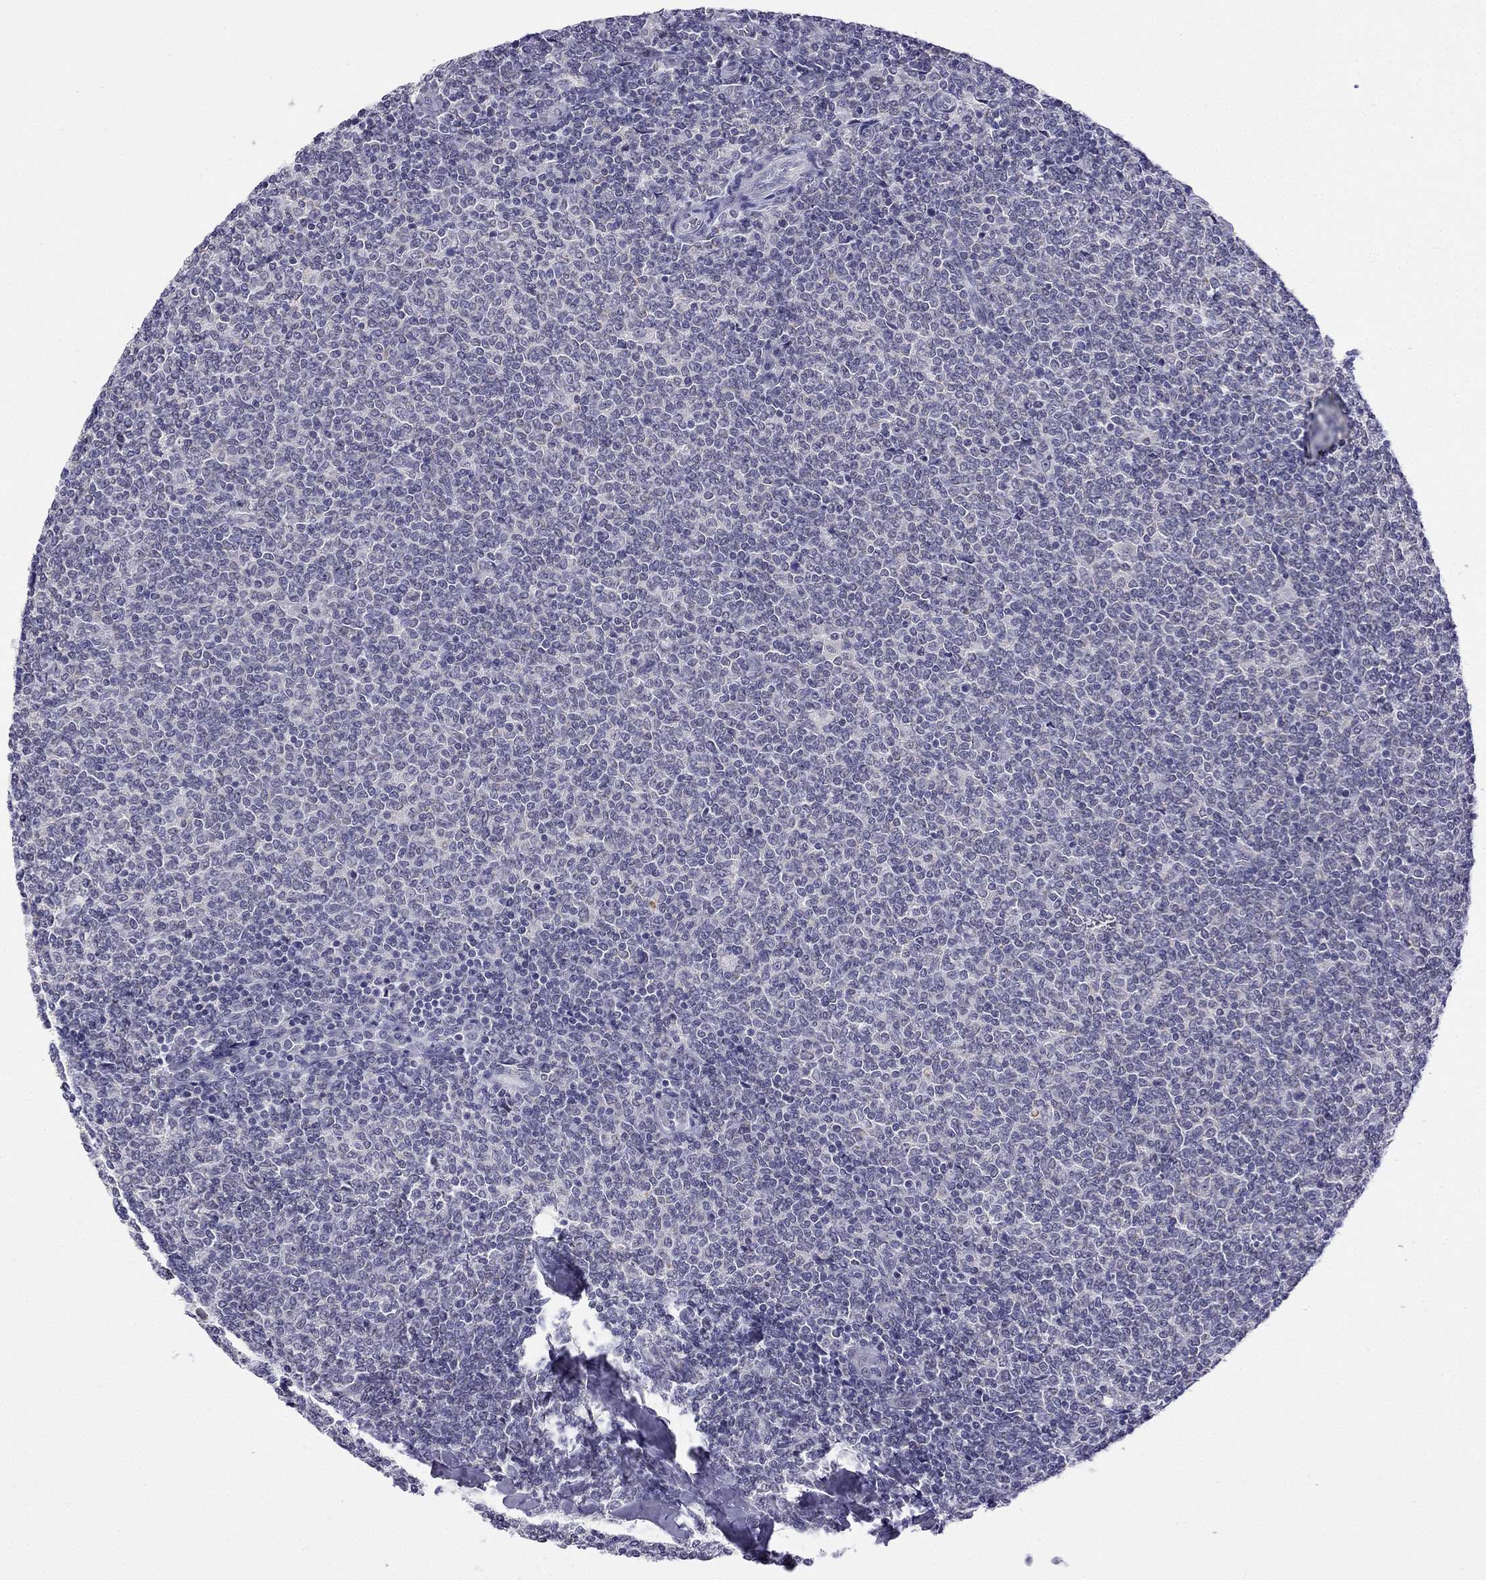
{"staining": {"intensity": "negative", "quantity": "none", "location": "none"}, "tissue": "lymphoma", "cell_type": "Tumor cells", "image_type": "cancer", "snomed": [{"axis": "morphology", "description": "Malignant lymphoma, non-Hodgkin's type, Low grade"}, {"axis": "topography", "description": "Lymph node"}], "caption": "Tumor cells are negative for brown protein staining in malignant lymphoma, non-Hodgkin's type (low-grade).", "gene": "C5orf49", "patient": {"sex": "male", "age": 52}}